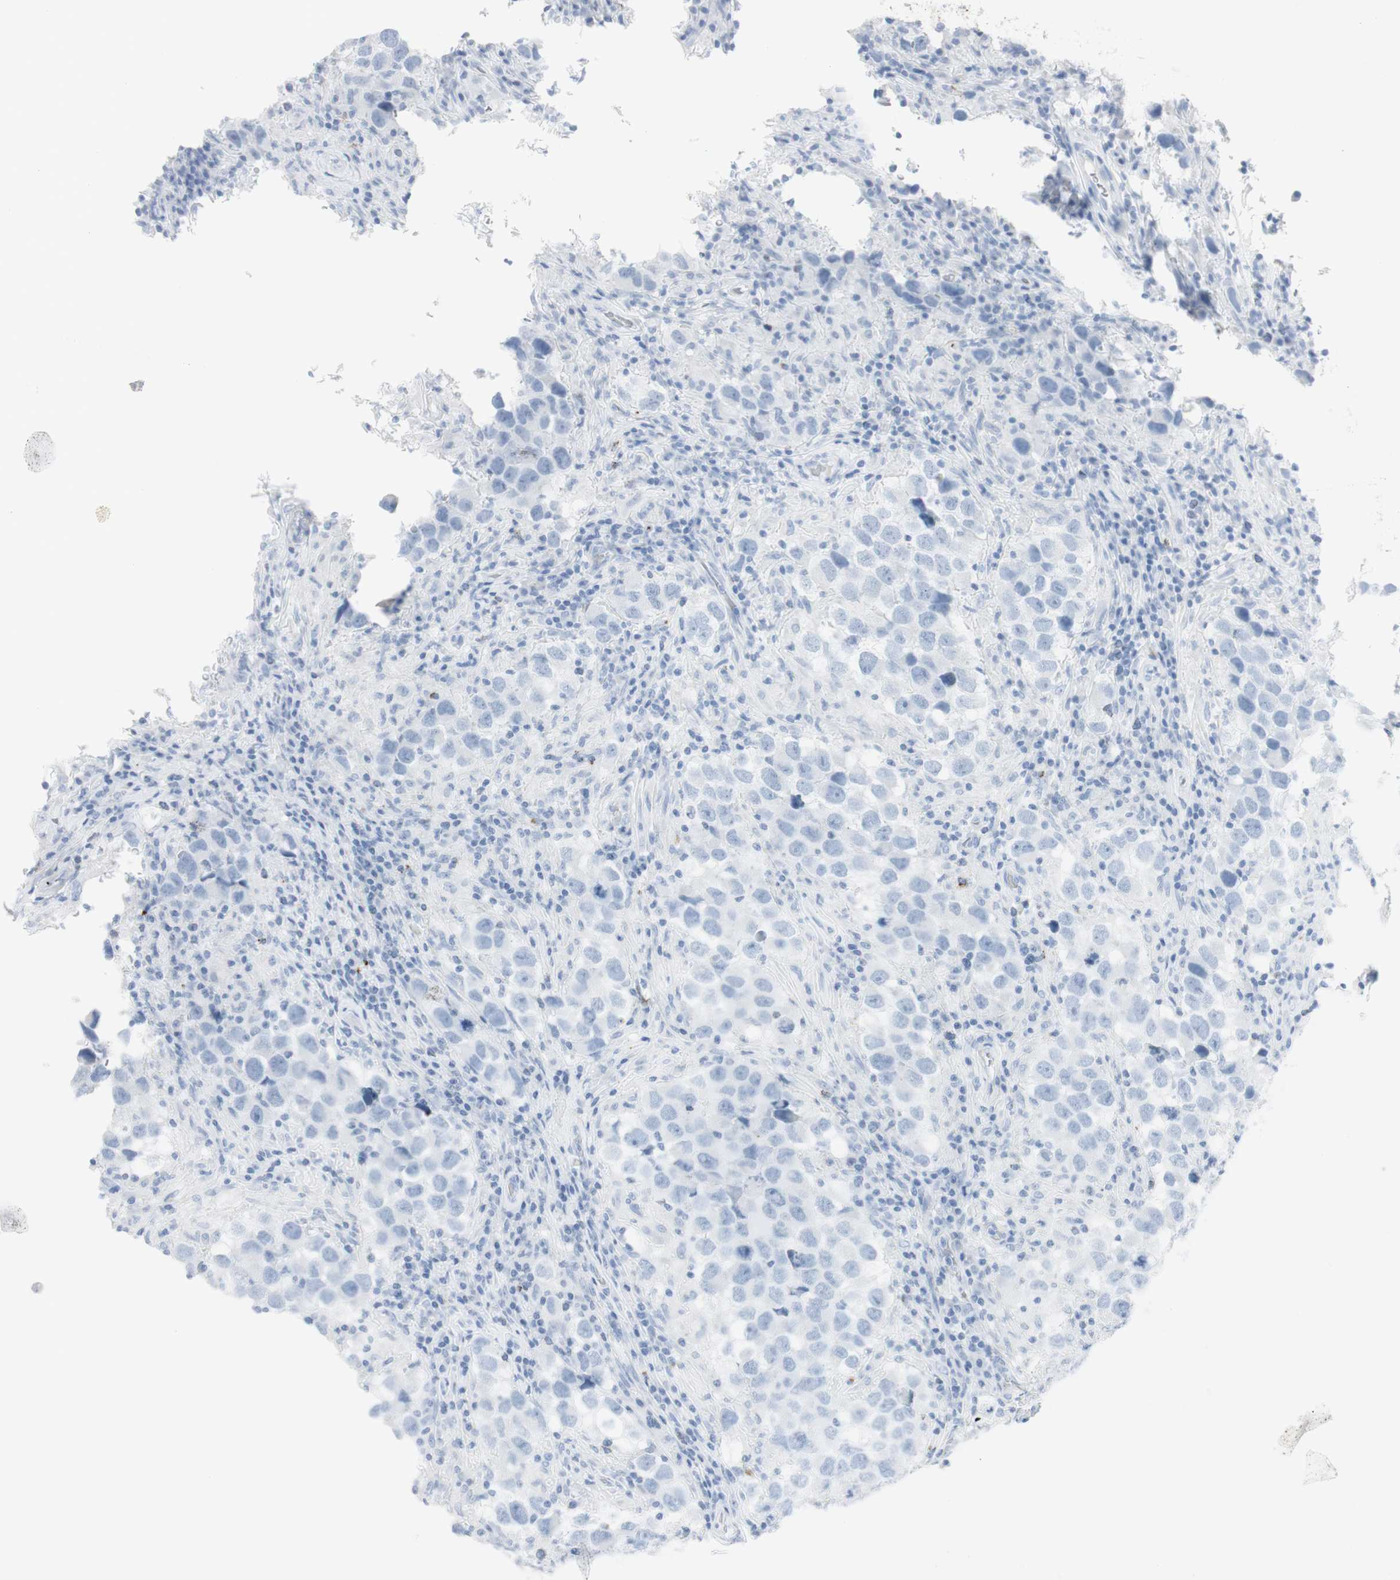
{"staining": {"intensity": "negative", "quantity": "none", "location": "none"}, "tissue": "testis cancer", "cell_type": "Tumor cells", "image_type": "cancer", "snomed": [{"axis": "morphology", "description": "Carcinoma, Embryonal, NOS"}, {"axis": "topography", "description": "Testis"}], "caption": "Immunohistochemical staining of human embryonal carcinoma (testis) reveals no significant expression in tumor cells. Brightfield microscopy of IHC stained with DAB (3,3'-diaminobenzidine) (brown) and hematoxylin (blue), captured at high magnification.", "gene": "NAPSA", "patient": {"sex": "male", "age": 21}}